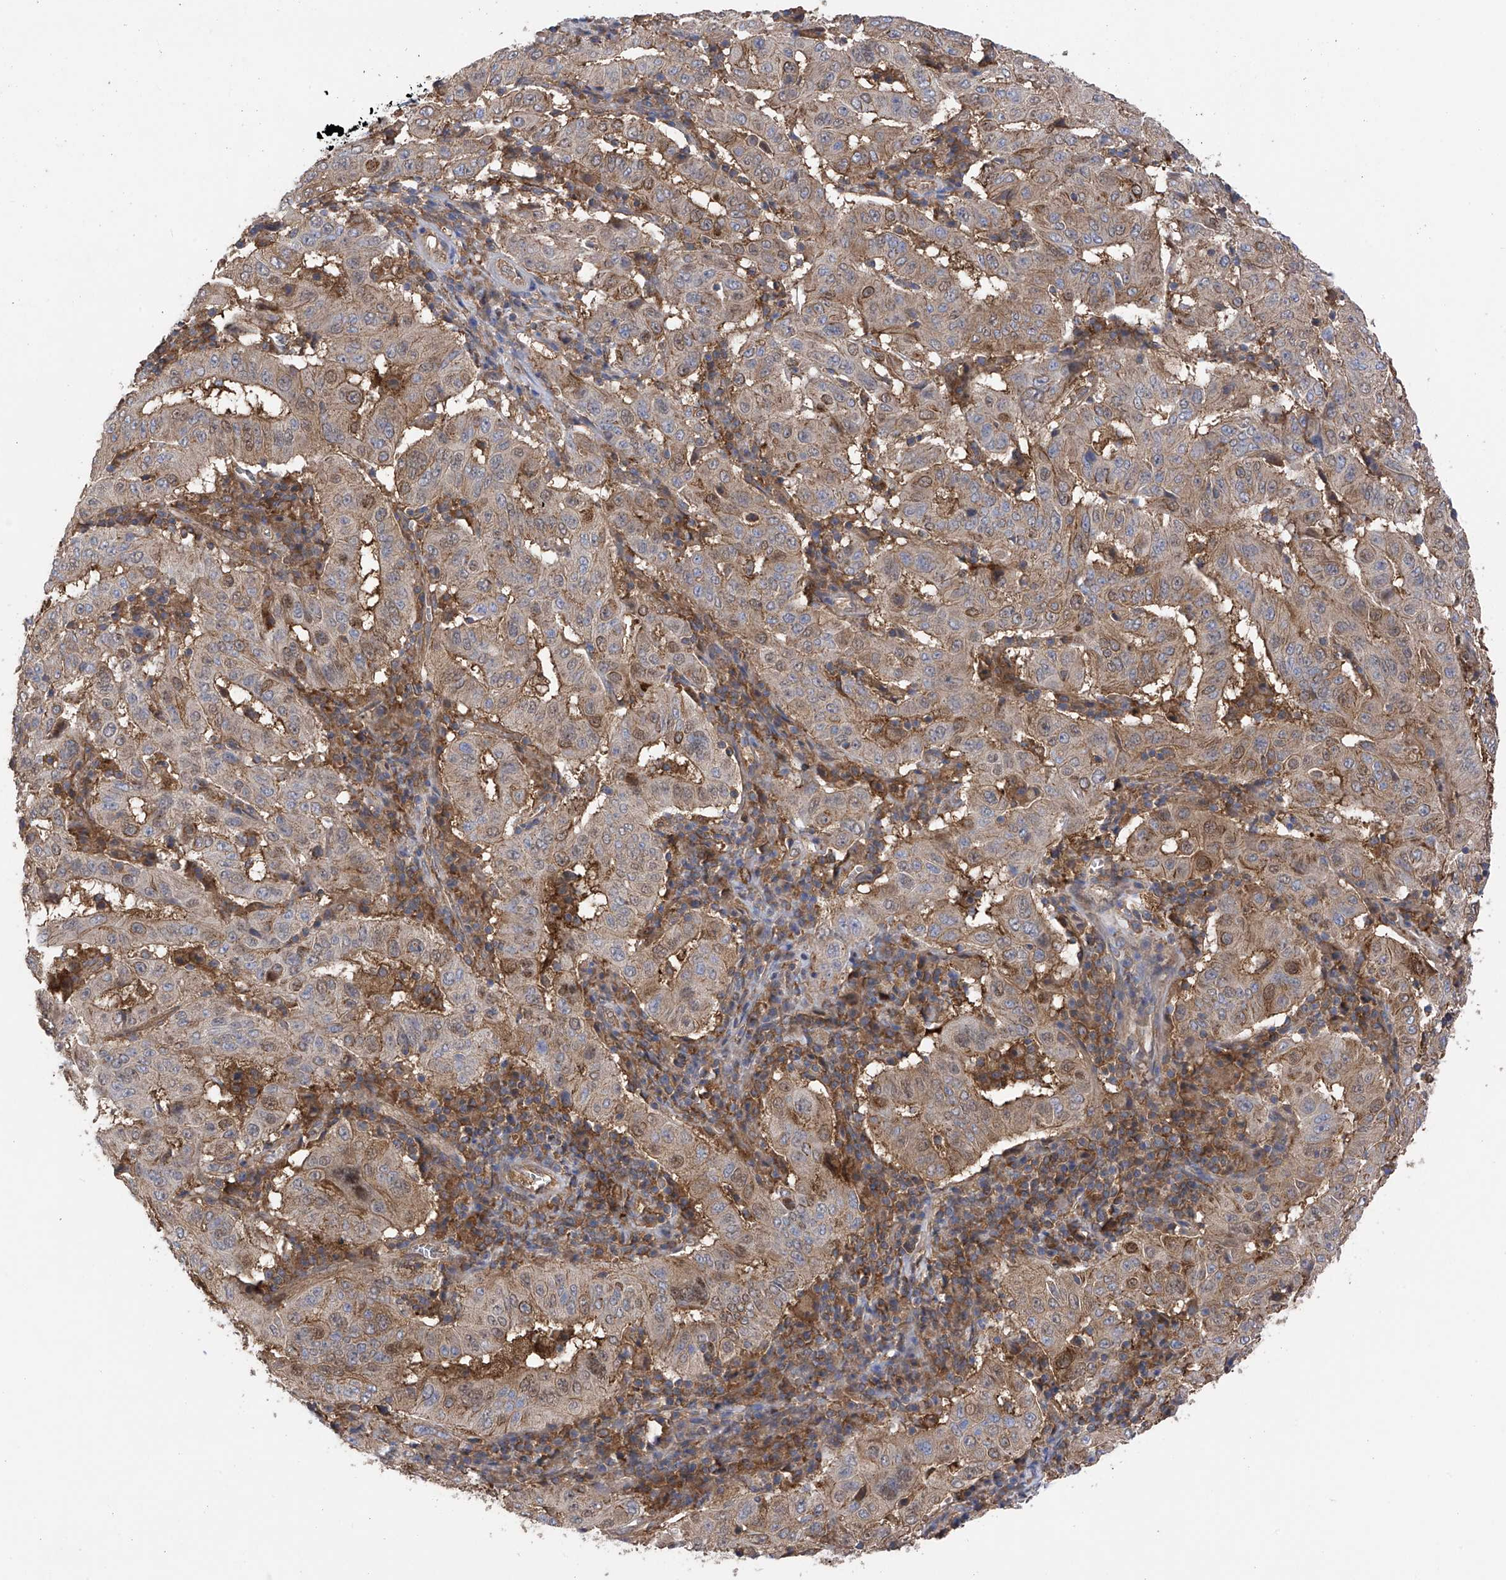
{"staining": {"intensity": "weak", "quantity": "25%-75%", "location": "cytoplasmic/membranous"}, "tissue": "pancreatic cancer", "cell_type": "Tumor cells", "image_type": "cancer", "snomed": [{"axis": "morphology", "description": "Adenocarcinoma, NOS"}, {"axis": "topography", "description": "Pancreas"}], "caption": "Immunohistochemistry (IHC) of pancreatic cancer (adenocarcinoma) exhibits low levels of weak cytoplasmic/membranous staining in about 25%-75% of tumor cells. The staining was performed using DAB (3,3'-diaminobenzidine) to visualize the protein expression in brown, while the nuclei were stained in blue with hematoxylin (Magnification: 20x).", "gene": "CHPF", "patient": {"sex": "male", "age": 63}}